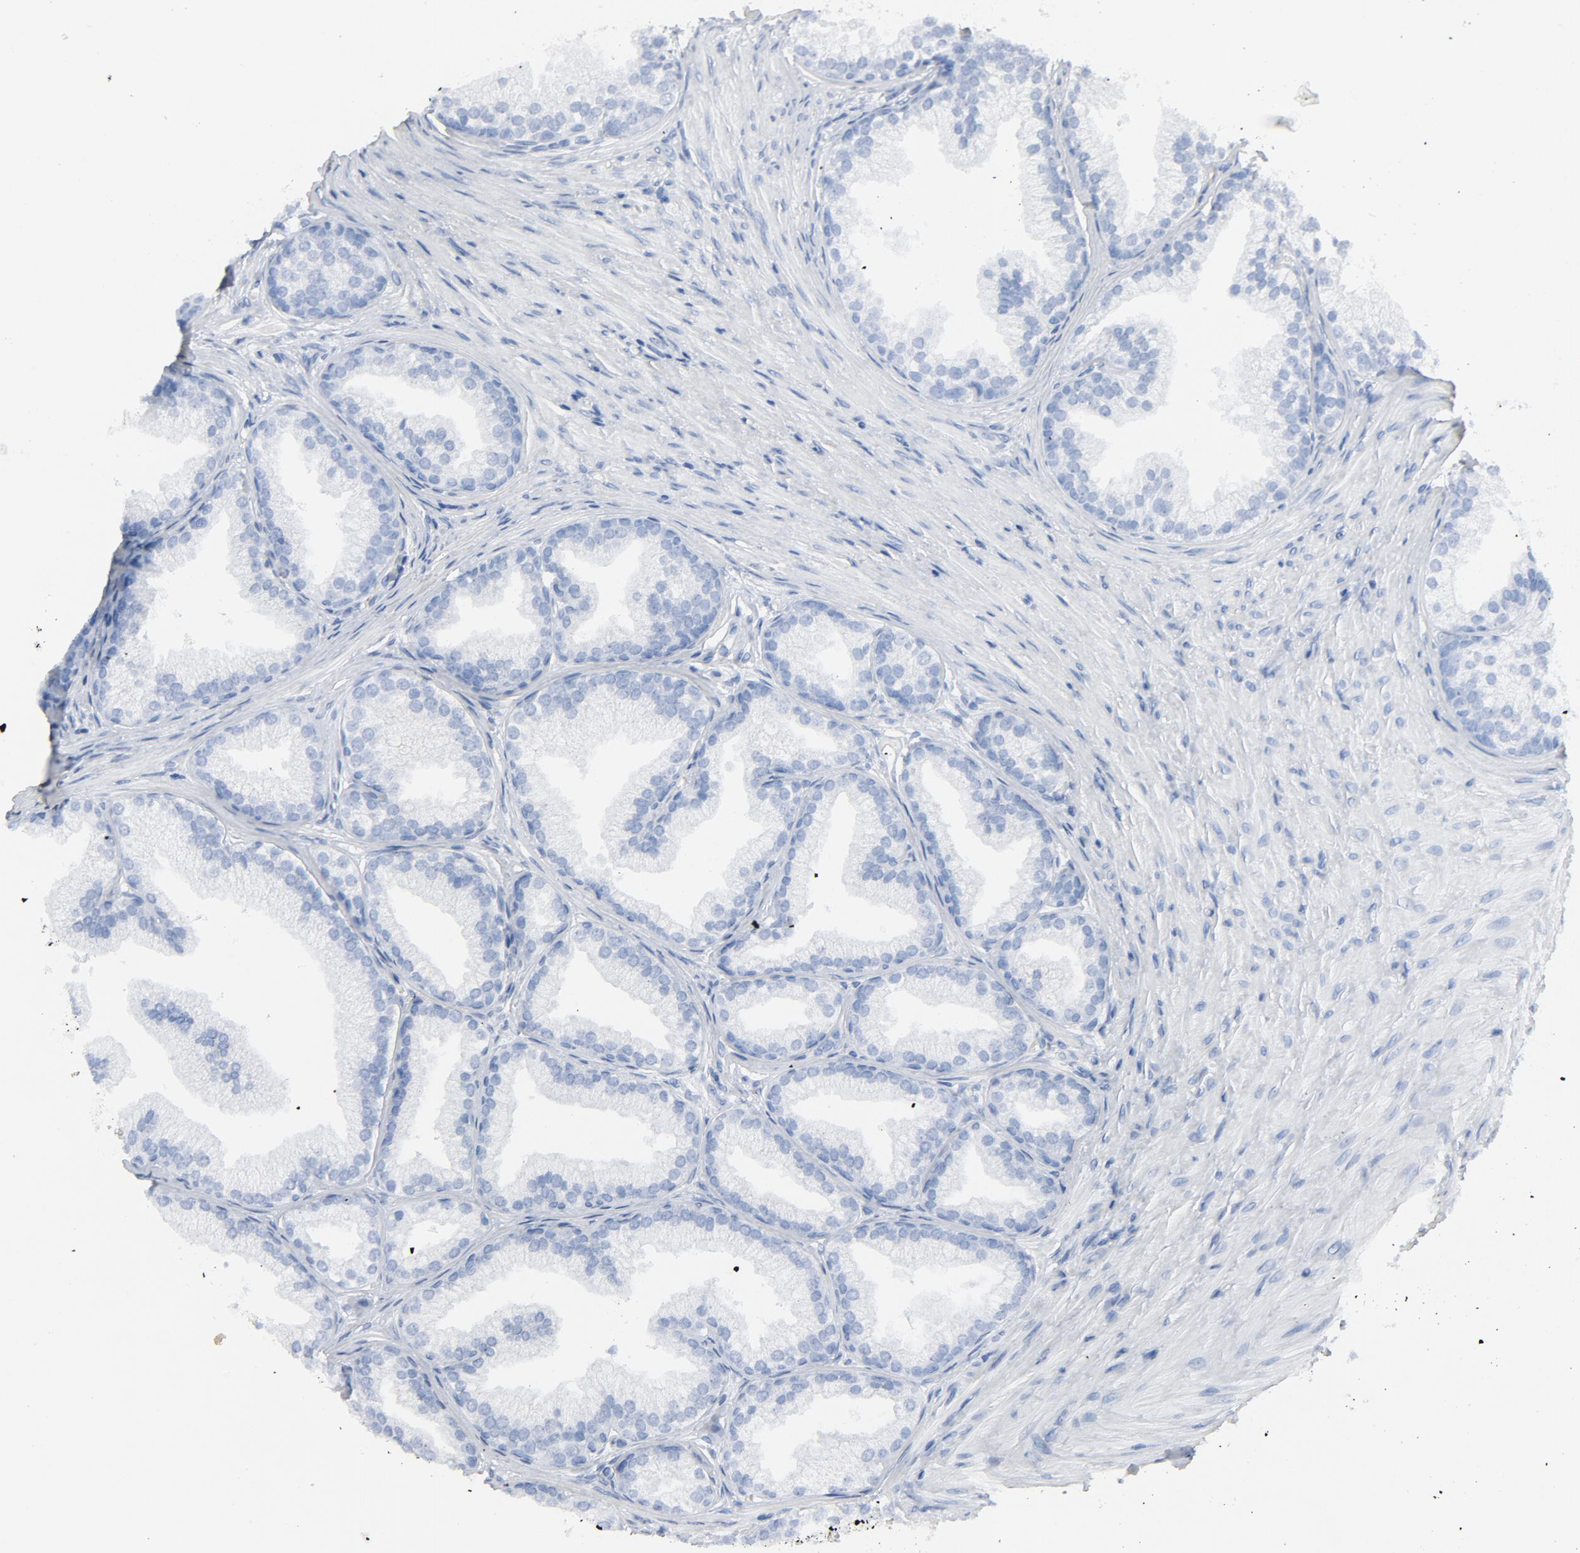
{"staining": {"intensity": "negative", "quantity": "none", "location": "none"}, "tissue": "prostate", "cell_type": "Glandular cells", "image_type": "normal", "snomed": [{"axis": "morphology", "description": "Normal tissue, NOS"}, {"axis": "topography", "description": "Prostate"}], "caption": "This image is of unremarkable prostate stained with immunohistochemistry (IHC) to label a protein in brown with the nuclei are counter-stained blue. There is no expression in glandular cells. The staining was performed using DAB (3,3'-diaminobenzidine) to visualize the protein expression in brown, while the nuclei were stained in blue with hematoxylin (Magnification: 20x).", "gene": "C14orf119", "patient": {"sex": "male", "age": 76}}